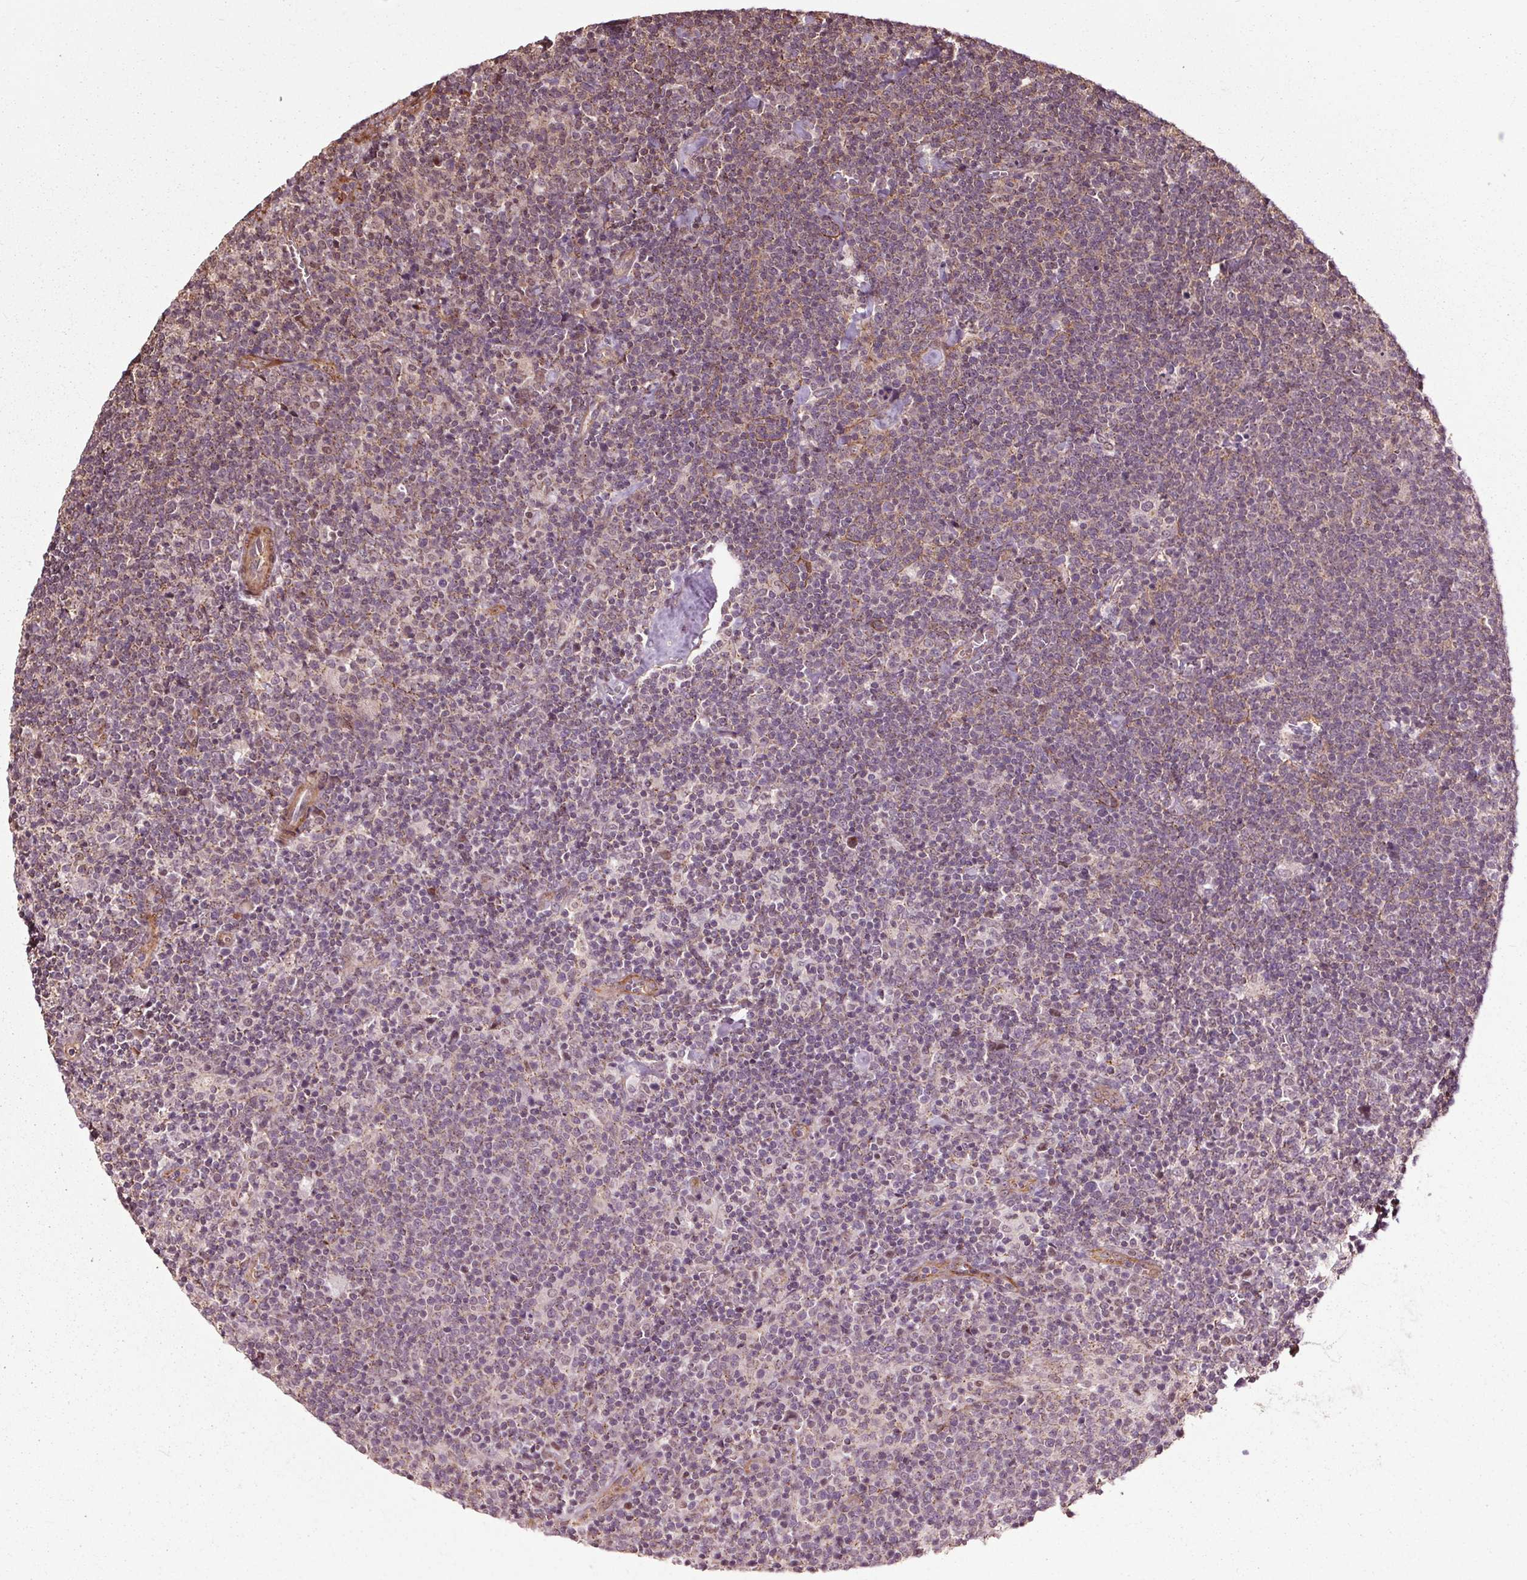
{"staining": {"intensity": "negative", "quantity": "none", "location": "none"}, "tissue": "lymphoma", "cell_type": "Tumor cells", "image_type": "cancer", "snomed": [{"axis": "morphology", "description": "Malignant lymphoma, non-Hodgkin's type, High grade"}, {"axis": "topography", "description": "Lymph node"}], "caption": "Immunohistochemical staining of lymphoma shows no significant positivity in tumor cells. The staining was performed using DAB to visualize the protein expression in brown, while the nuclei were stained in blue with hematoxylin (Magnification: 20x).", "gene": "CEP95", "patient": {"sex": "male", "age": 61}}